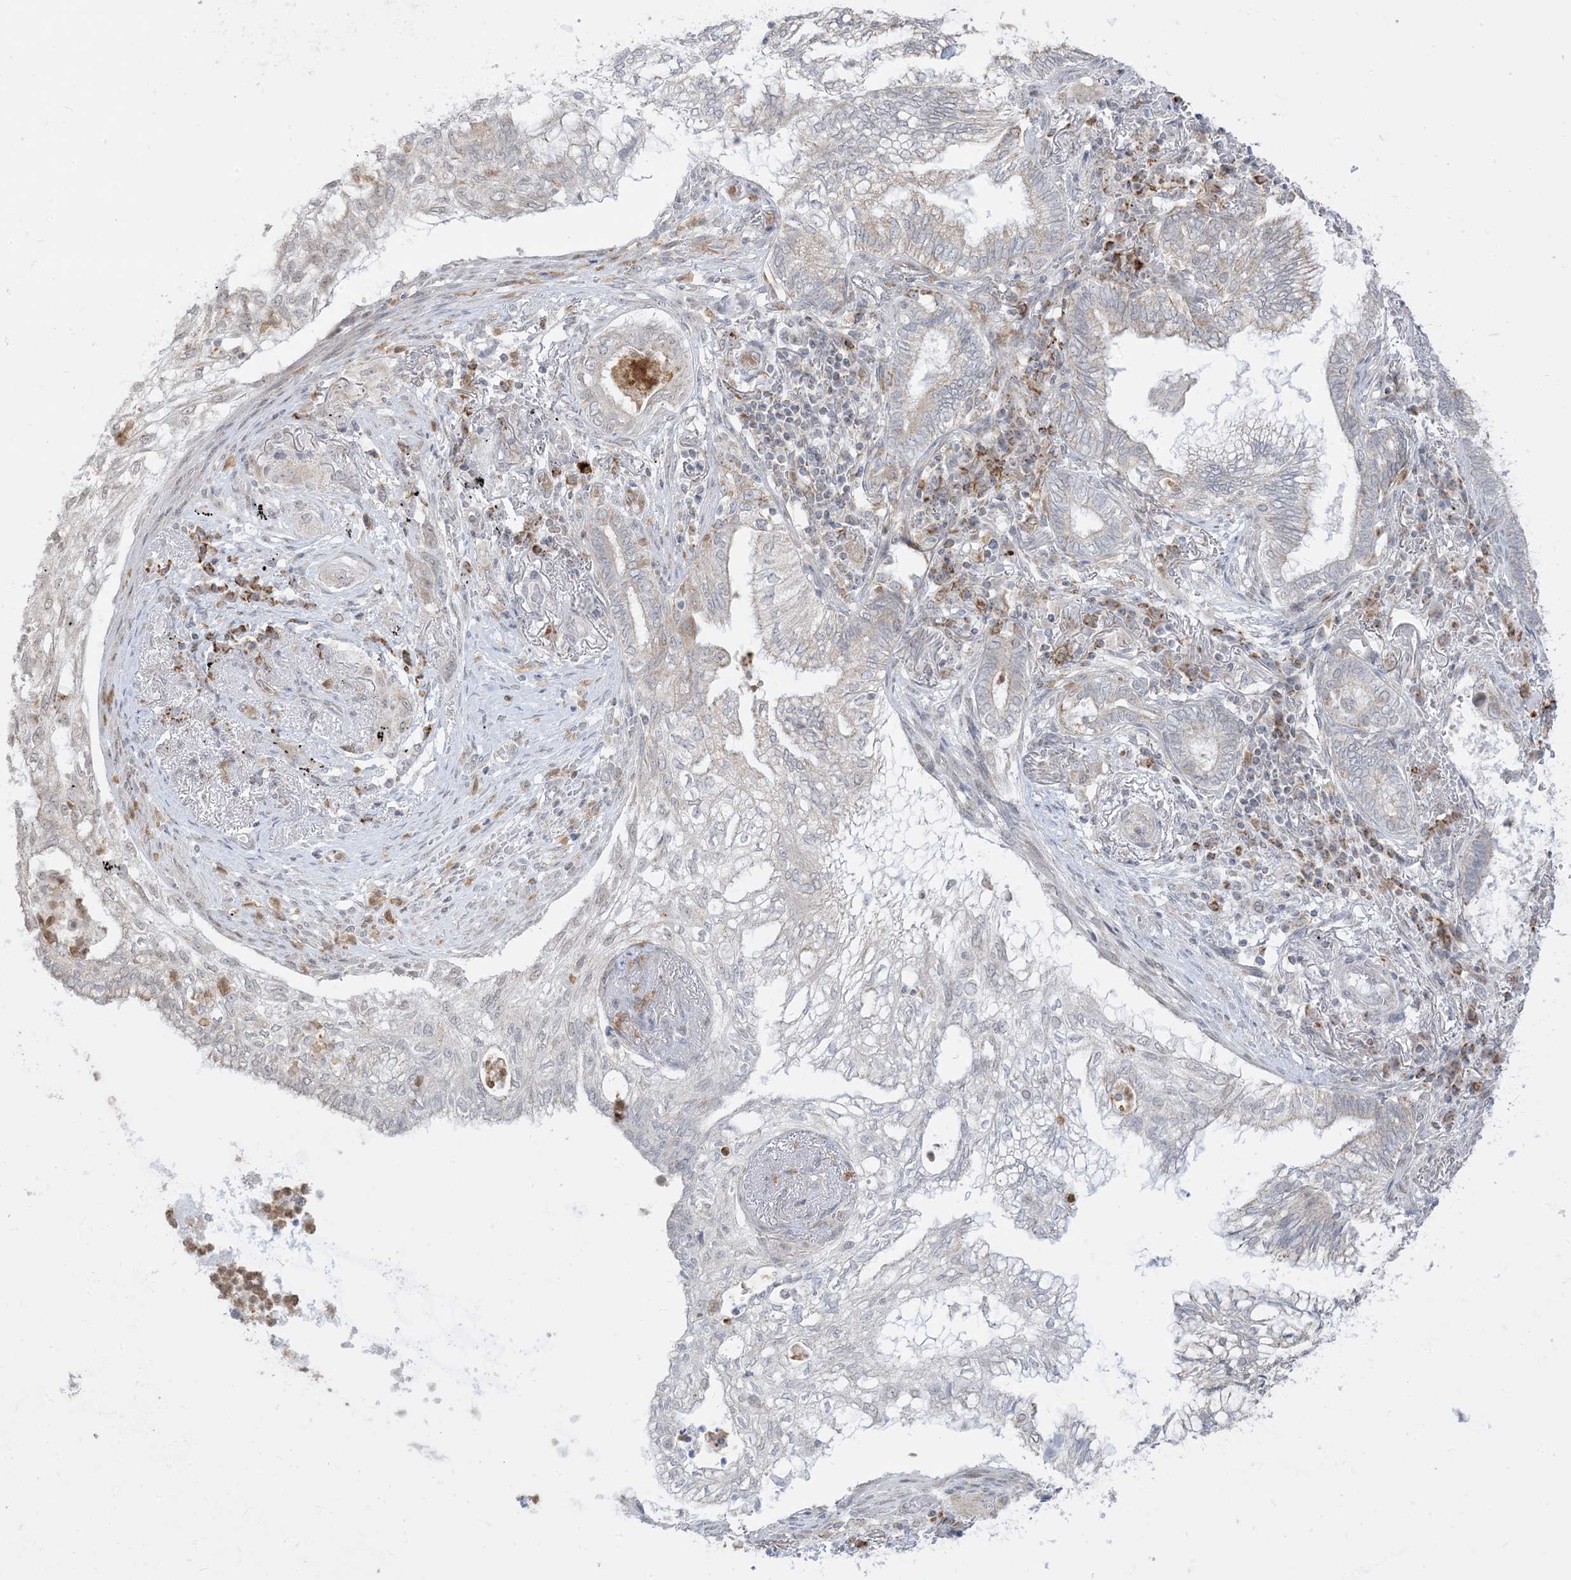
{"staining": {"intensity": "negative", "quantity": "none", "location": "none"}, "tissue": "lung cancer", "cell_type": "Tumor cells", "image_type": "cancer", "snomed": [{"axis": "morphology", "description": "Adenocarcinoma, NOS"}, {"axis": "topography", "description": "Lung"}], "caption": "Immunohistochemical staining of adenocarcinoma (lung) shows no significant expression in tumor cells.", "gene": "KANSL3", "patient": {"sex": "female", "age": 70}}